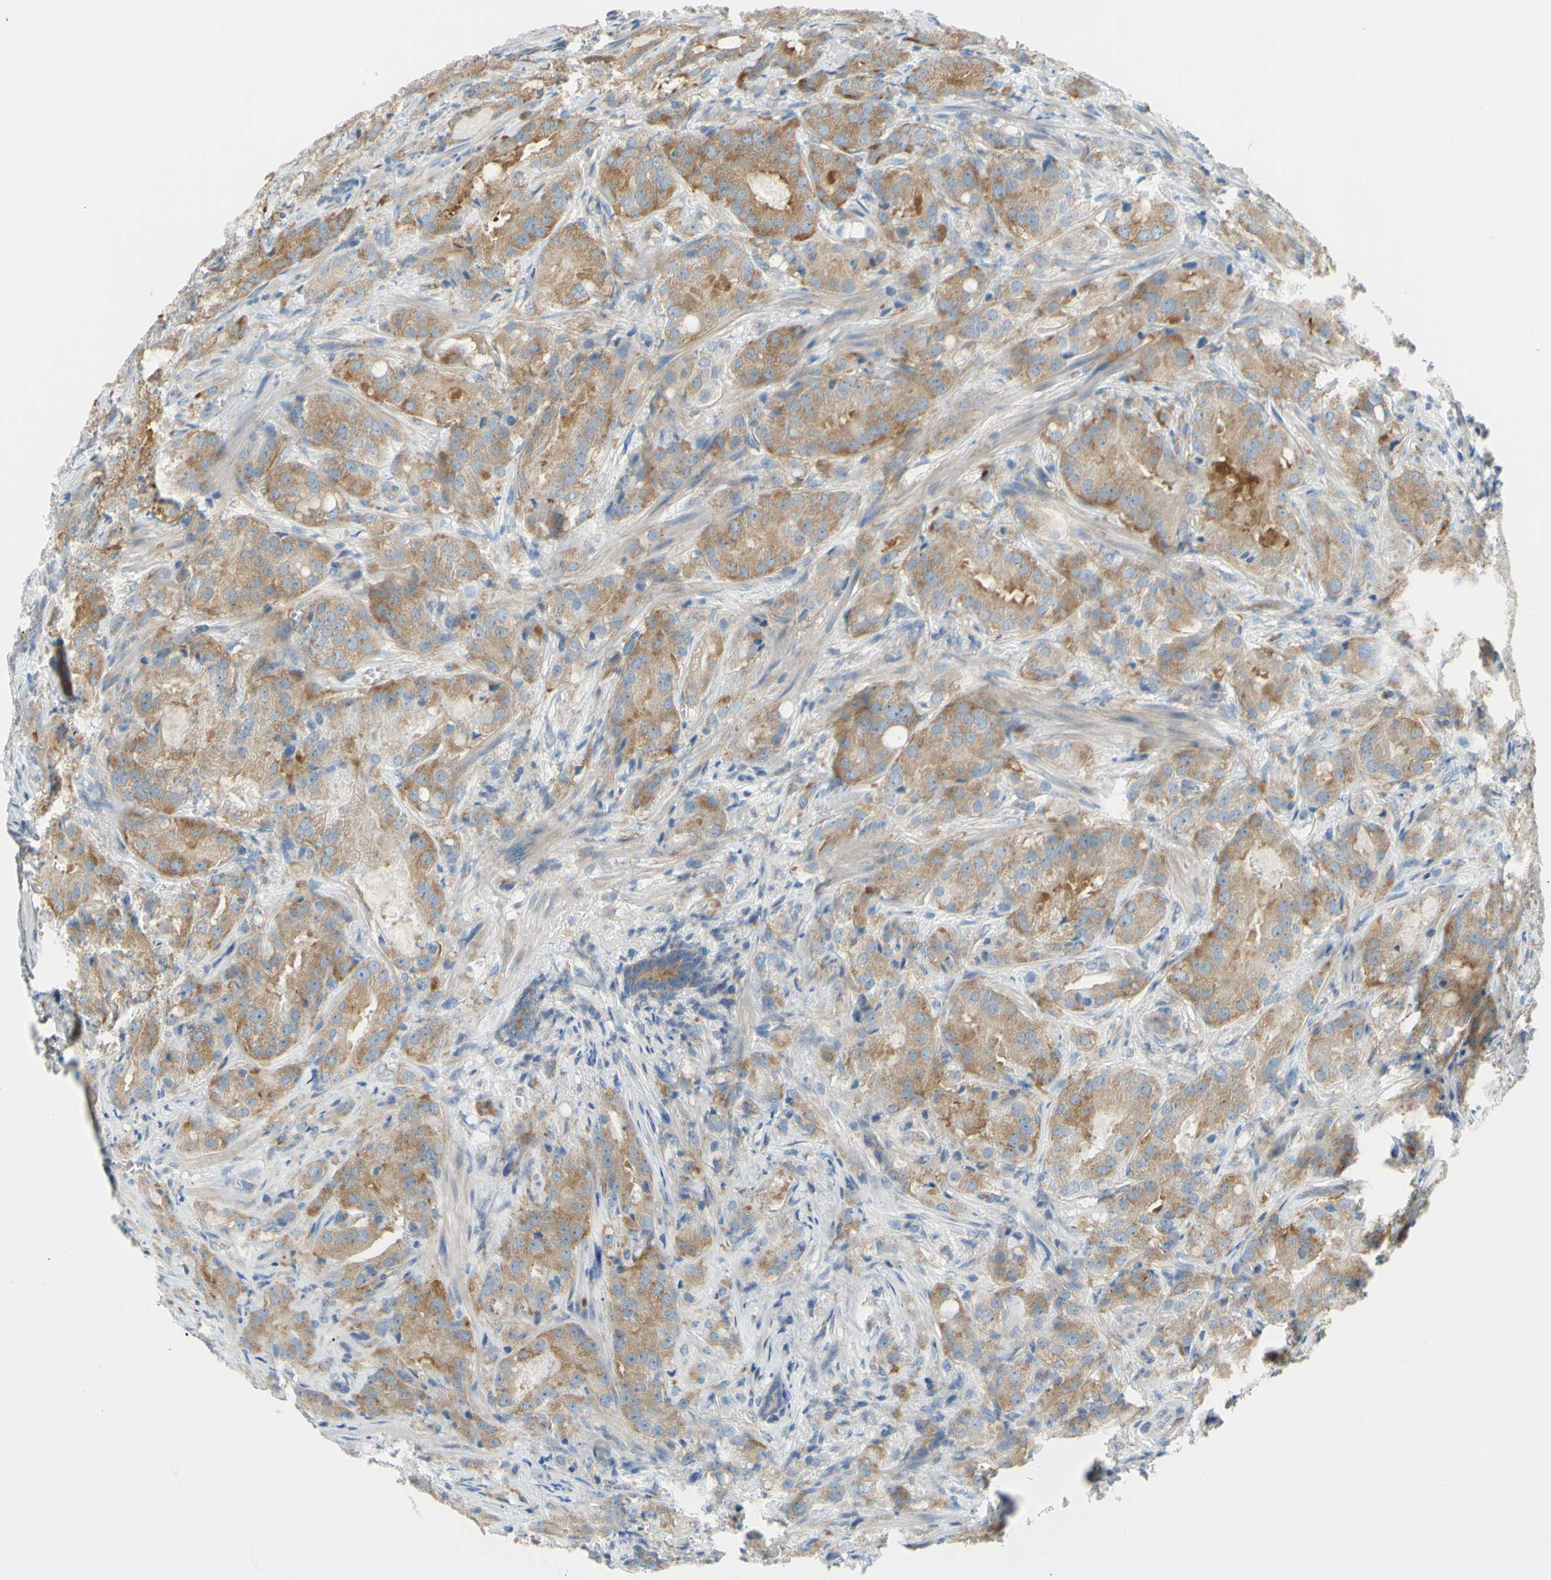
{"staining": {"intensity": "moderate", "quantity": ">75%", "location": "cytoplasmic/membranous"}, "tissue": "prostate cancer", "cell_type": "Tumor cells", "image_type": "cancer", "snomed": [{"axis": "morphology", "description": "Adenocarcinoma, High grade"}, {"axis": "topography", "description": "Prostate"}], "caption": "This image exhibits immunohistochemistry (IHC) staining of prostate cancer, with medium moderate cytoplasmic/membranous positivity in about >75% of tumor cells.", "gene": "FRMD4B", "patient": {"sex": "male", "age": 64}}